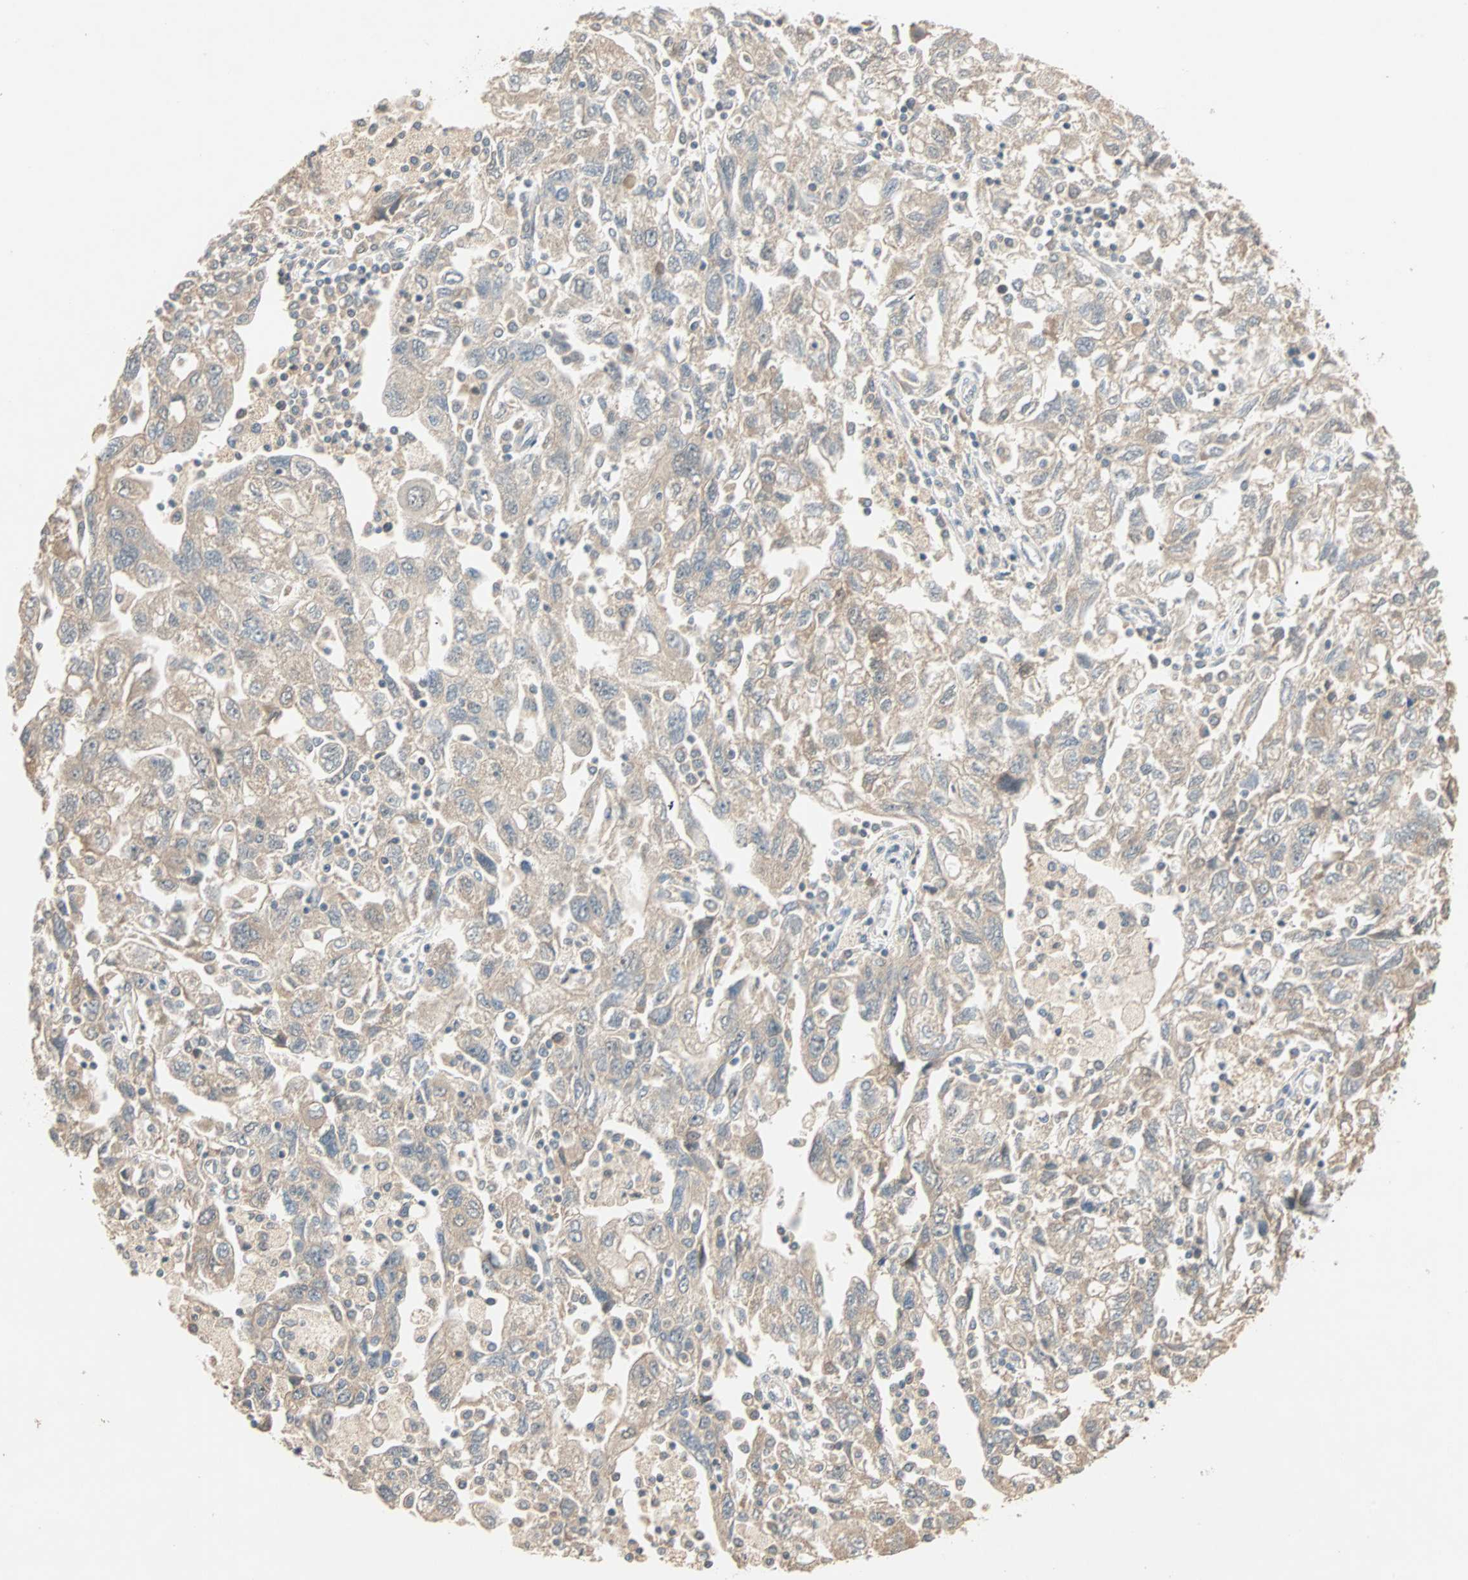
{"staining": {"intensity": "weak", "quantity": ">75%", "location": "cytoplasmic/membranous"}, "tissue": "ovarian cancer", "cell_type": "Tumor cells", "image_type": "cancer", "snomed": [{"axis": "morphology", "description": "Carcinoma, NOS"}, {"axis": "morphology", "description": "Cystadenocarcinoma, serous, NOS"}, {"axis": "topography", "description": "Ovary"}], "caption": "Approximately >75% of tumor cells in human serous cystadenocarcinoma (ovarian) show weak cytoplasmic/membranous protein positivity as visualized by brown immunohistochemical staining.", "gene": "TTF2", "patient": {"sex": "female", "age": 69}}